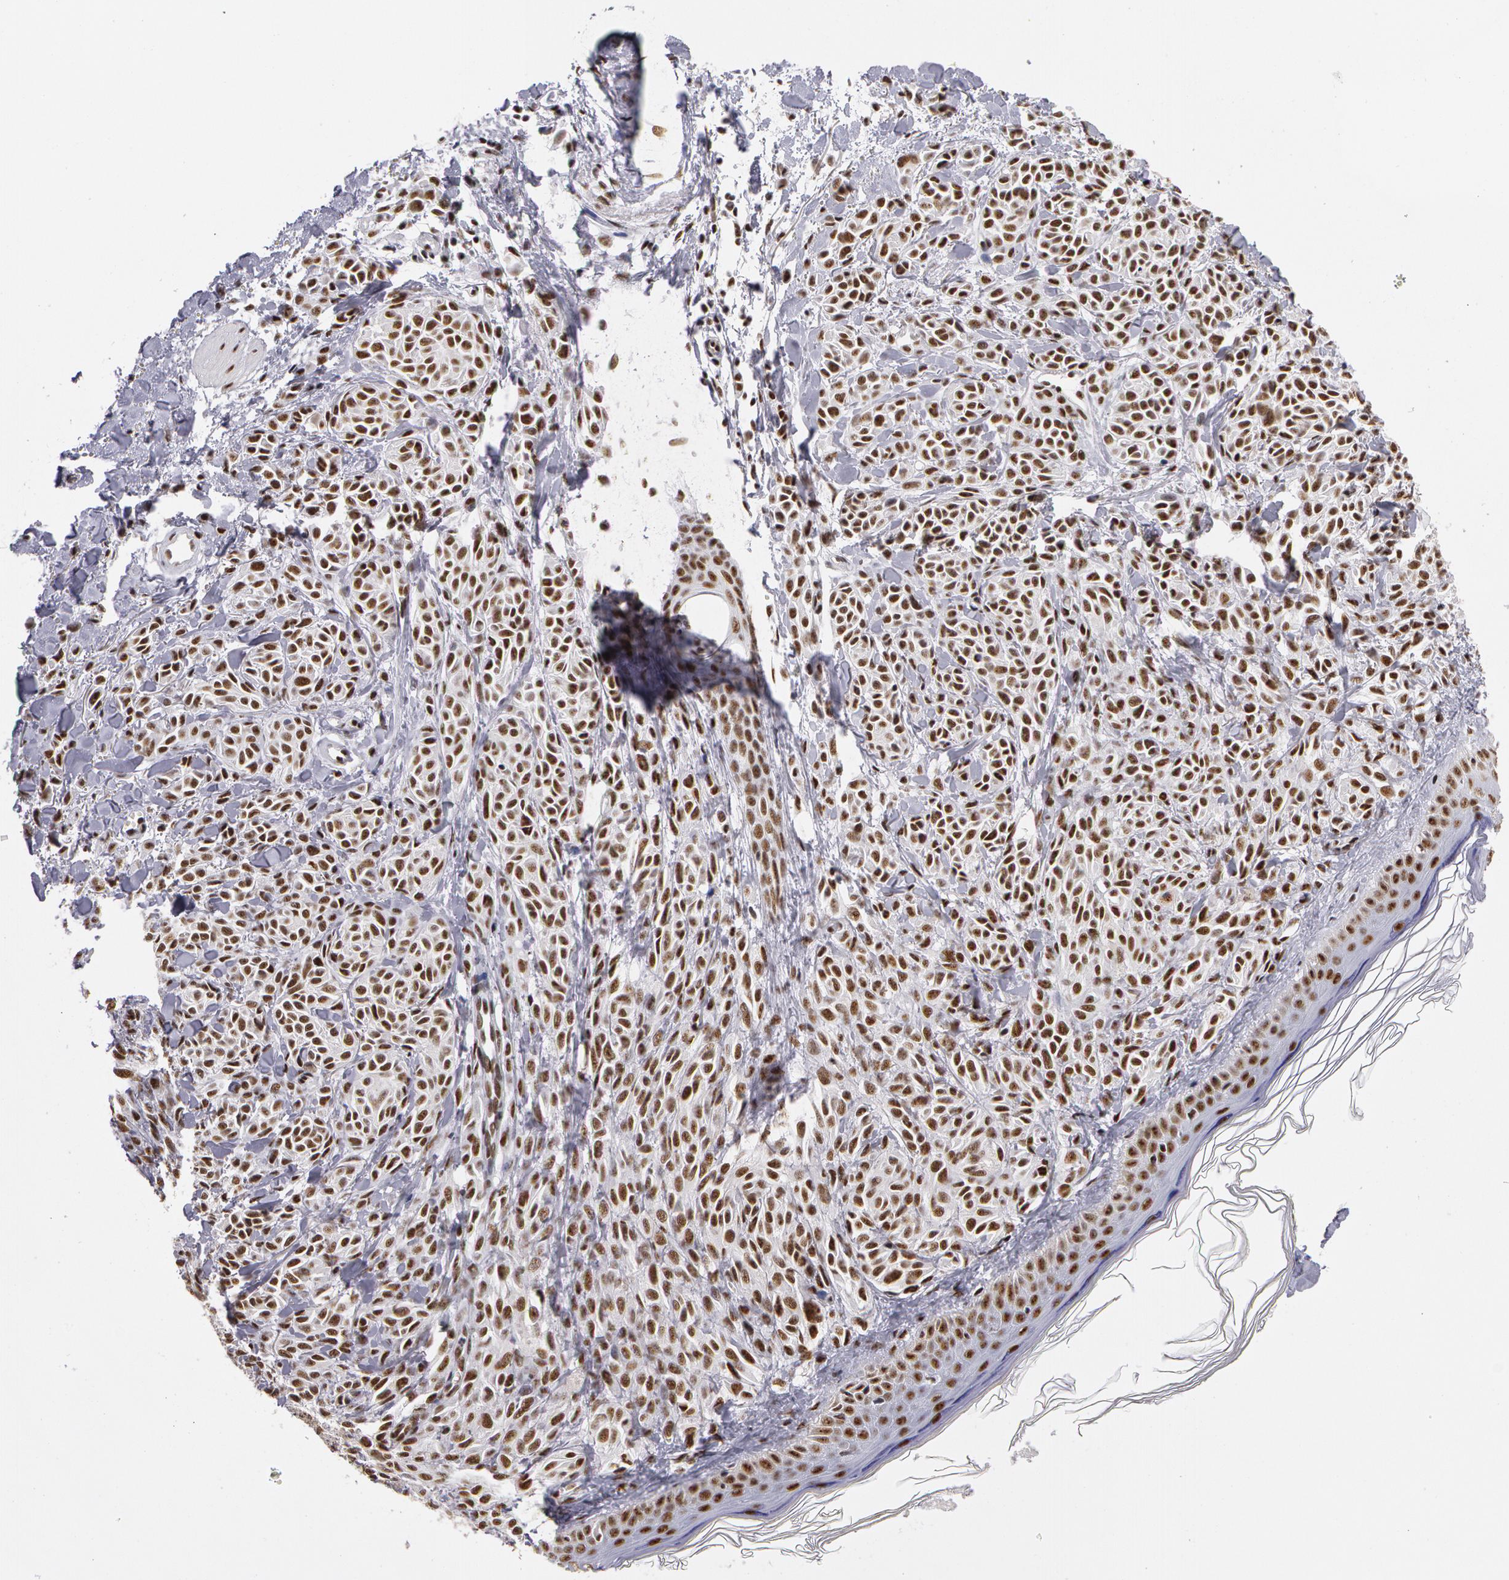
{"staining": {"intensity": "moderate", "quantity": ">75%", "location": "nuclear"}, "tissue": "melanoma", "cell_type": "Tumor cells", "image_type": "cancer", "snomed": [{"axis": "morphology", "description": "Malignant melanoma, NOS"}, {"axis": "topography", "description": "Skin"}], "caption": "DAB immunohistochemical staining of human malignant melanoma reveals moderate nuclear protein positivity in approximately >75% of tumor cells. (DAB (3,3'-diaminobenzidine) IHC, brown staining for protein, blue staining for nuclei).", "gene": "PNN", "patient": {"sex": "female", "age": 73}}